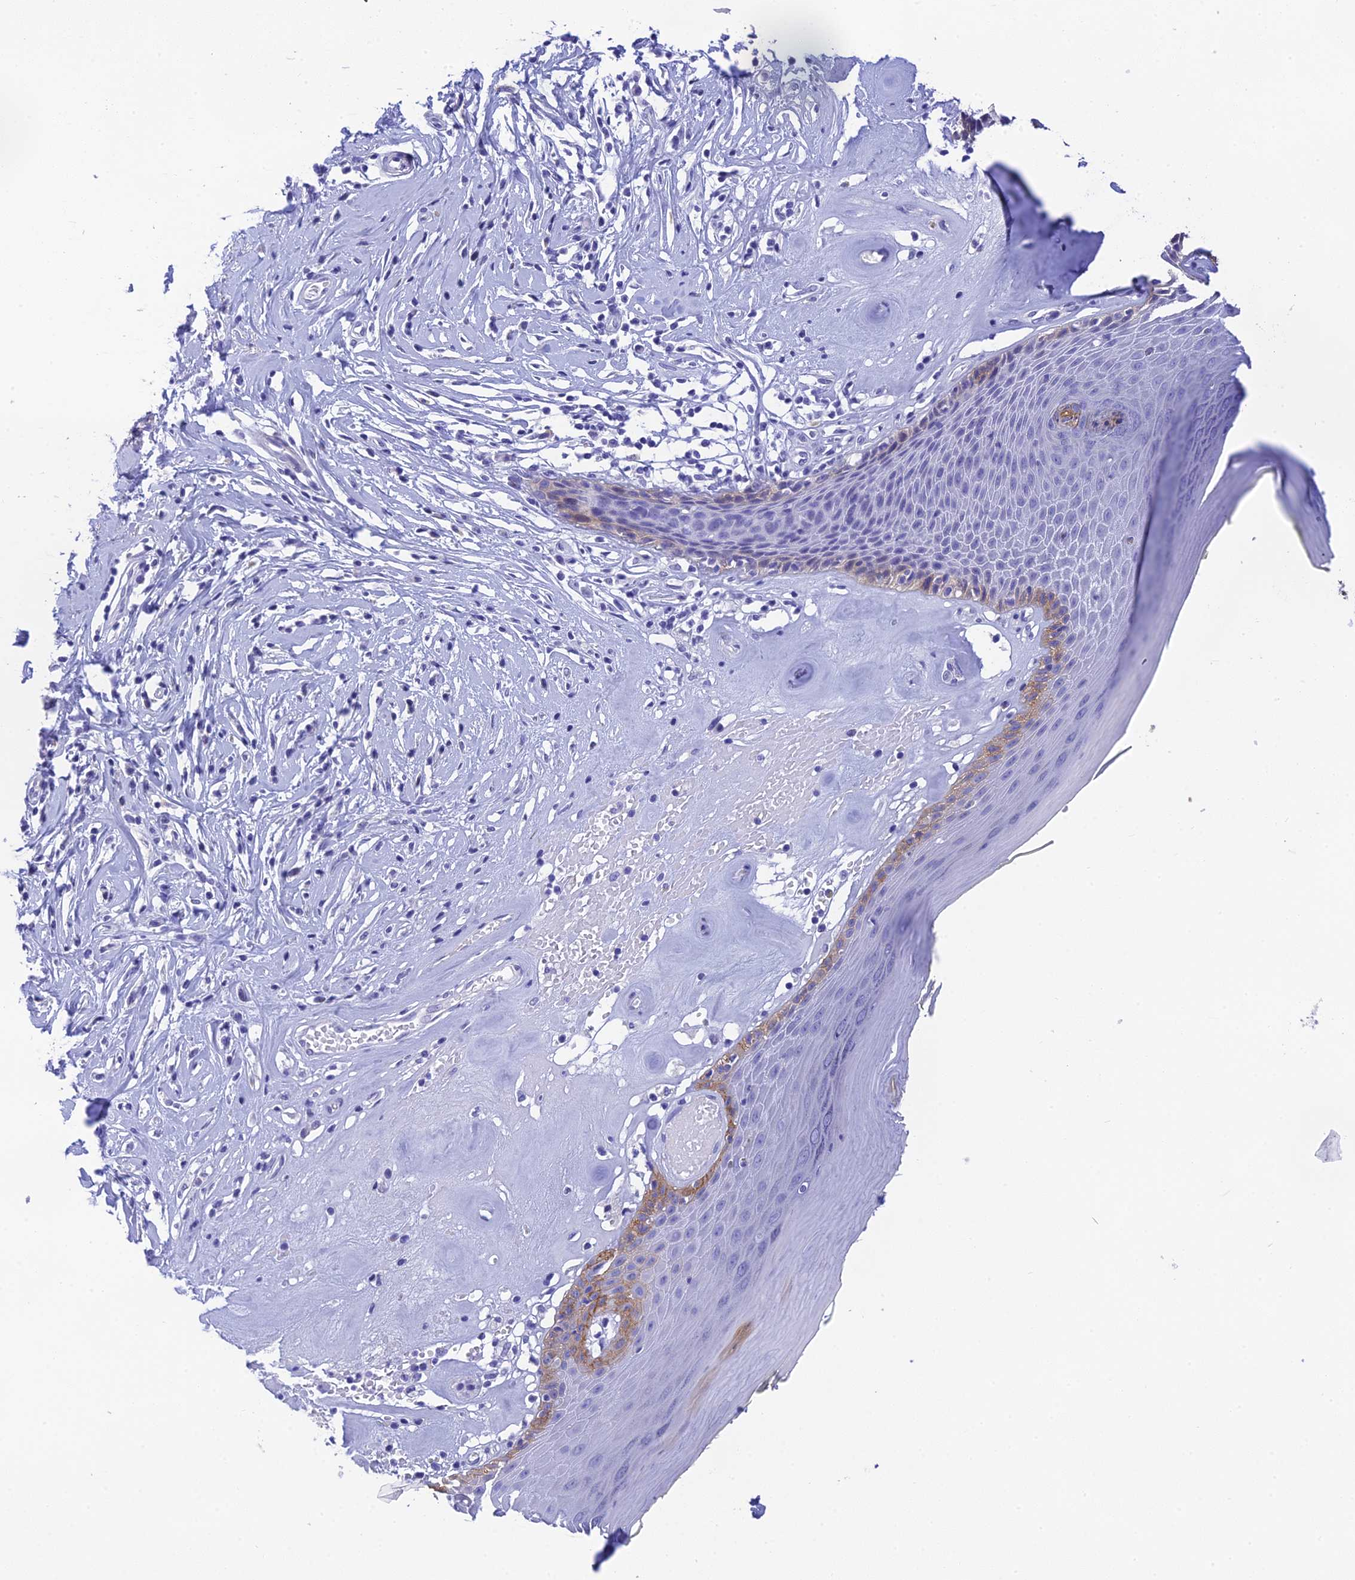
{"staining": {"intensity": "moderate", "quantity": "<25%", "location": "cytoplasmic/membranous"}, "tissue": "skin", "cell_type": "Epidermal cells", "image_type": "normal", "snomed": [{"axis": "morphology", "description": "Normal tissue, NOS"}, {"axis": "morphology", "description": "Inflammation, NOS"}, {"axis": "topography", "description": "Vulva"}], "caption": "Immunohistochemistry micrograph of benign skin: skin stained using immunohistochemistry reveals low levels of moderate protein expression localized specifically in the cytoplasmic/membranous of epidermal cells, appearing as a cytoplasmic/membranous brown color.", "gene": "KDELR3", "patient": {"sex": "female", "age": 84}}